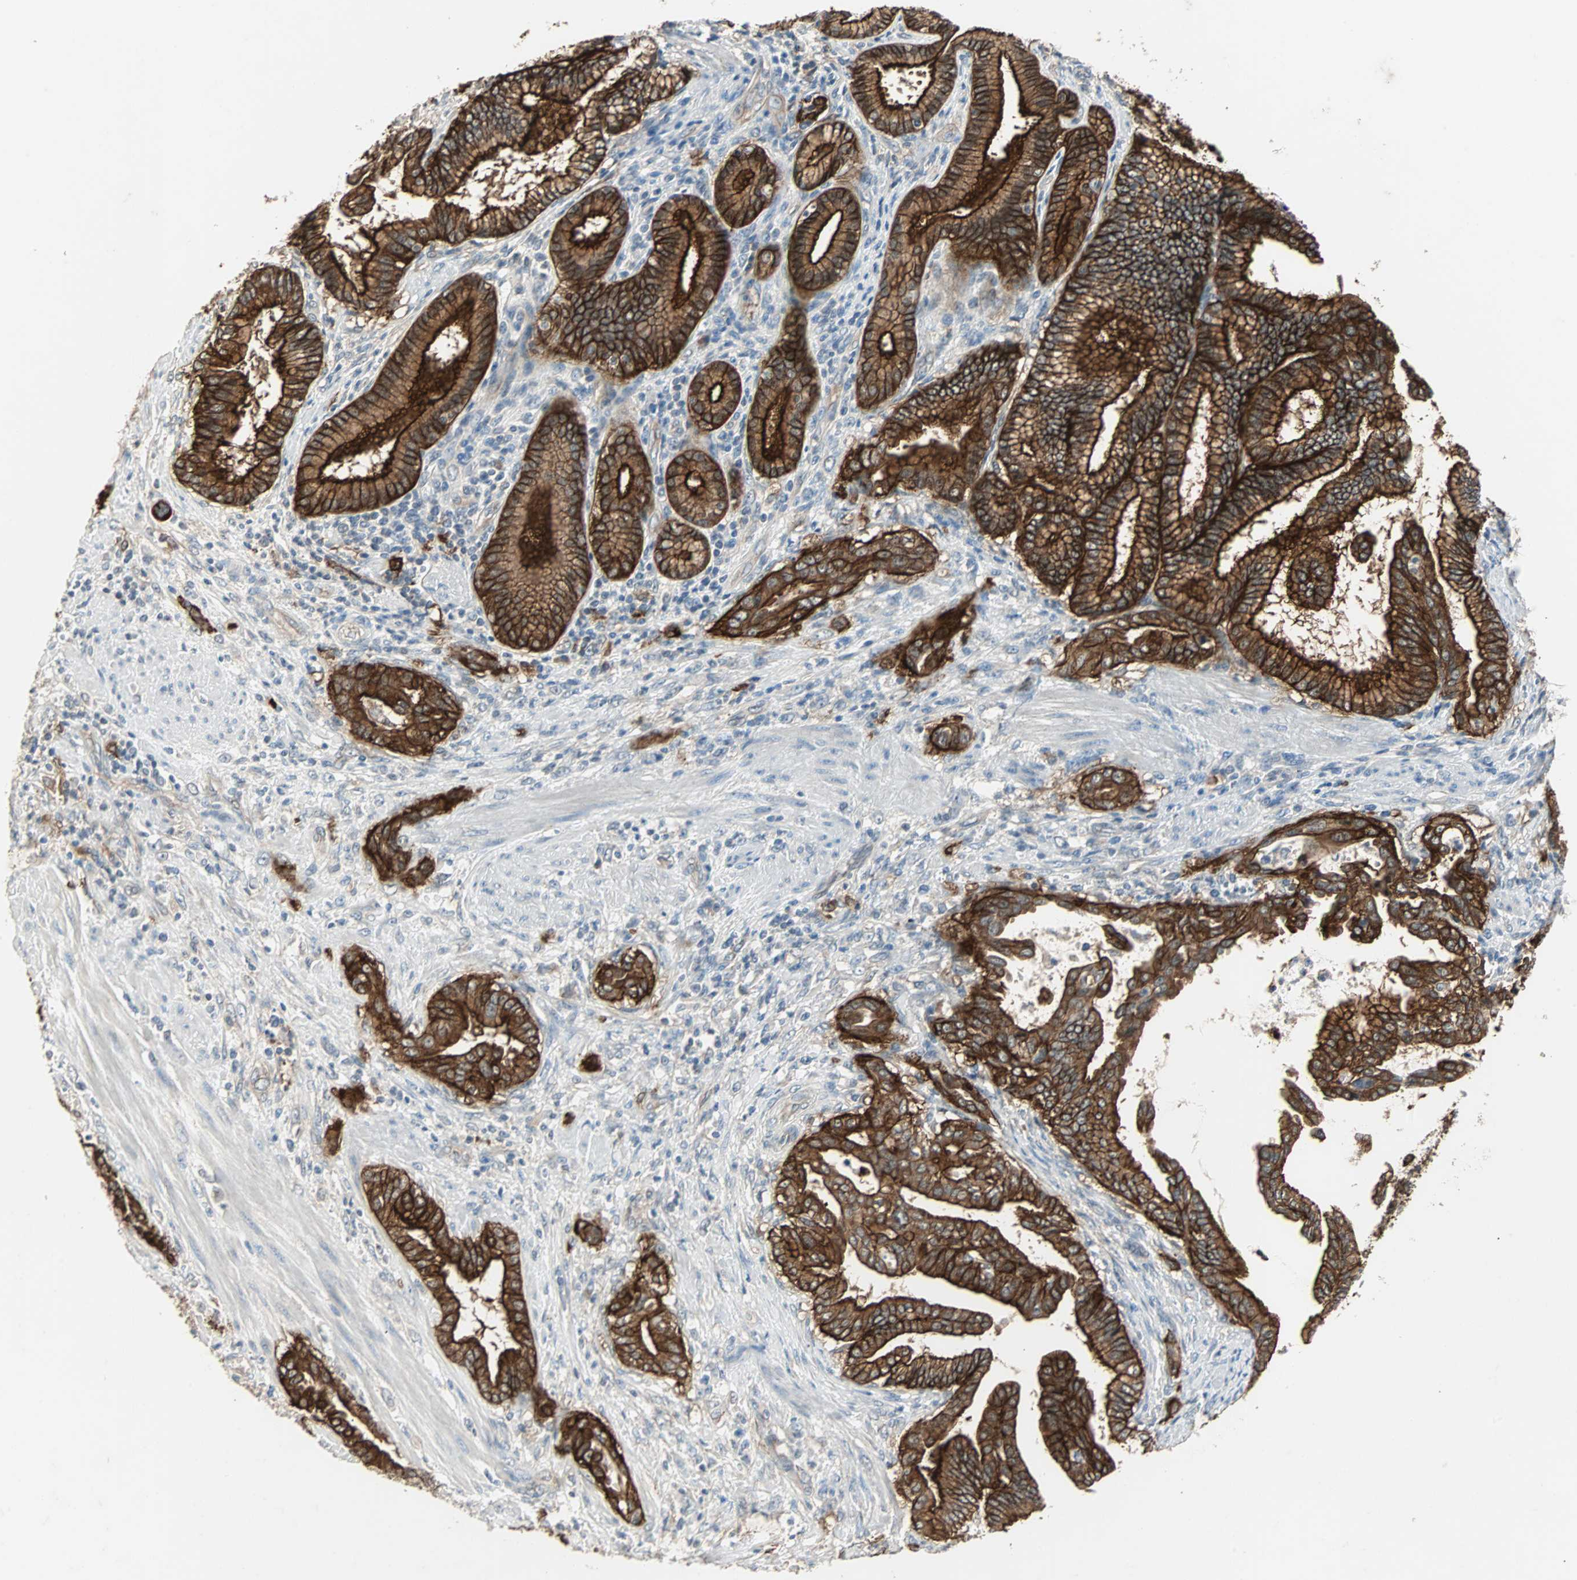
{"staining": {"intensity": "strong", "quantity": ">75%", "location": "cytoplasmic/membranous"}, "tissue": "pancreatic cancer", "cell_type": "Tumor cells", "image_type": "cancer", "snomed": [{"axis": "morphology", "description": "Adenocarcinoma, NOS"}, {"axis": "topography", "description": "Pancreas"}], "caption": "Immunohistochemical staining of human adenocarcinoma (pancreatic) displays strong cytoplasmic/membranous protein positivity in about >75% of tumor cells. (DAB = brown stain, brightfield microscopy at high magnification).", "gene": "CMC2", "patient": {"sex": "female", "age": 64}}